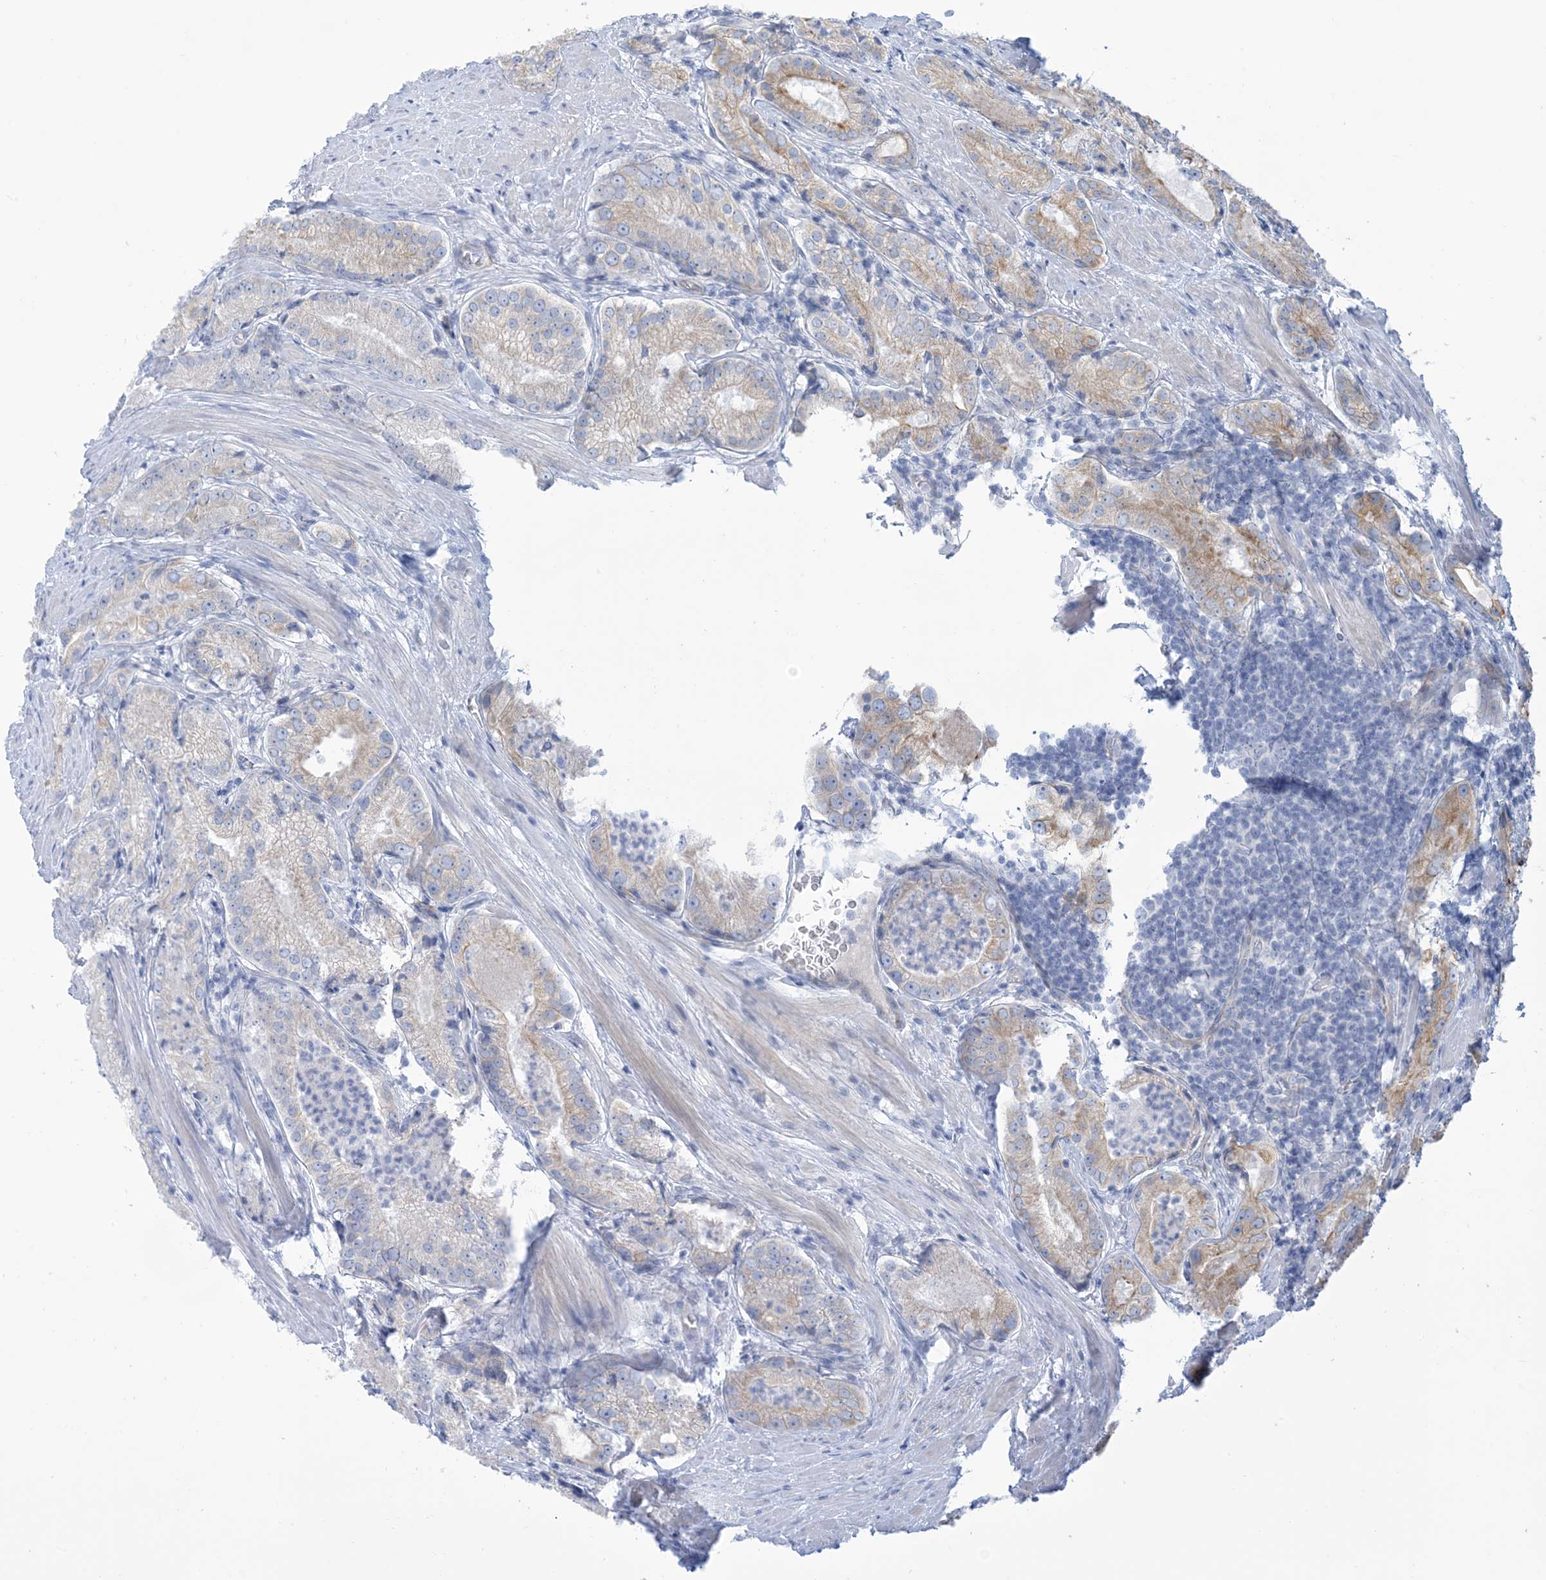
{"staining": {"intensity": "weak", "quantity": "<25%", "location": "cytoplasmic/membranous"}, "tissue": "prostate cancer", "cell_type": "Tumor cells", "image_type": "cancer", "snomed": [{"axis": "morphology", "description": "Adenocarcinoma, Low grade"}, {"axis": "topography", "description": "Prostate"}], "caption": "IHC micrograph of human prostate low-grade adenocarcinoma stained for a protein (brown), which displays no staining in tumor cells.", "gene": "ATP11C", "patient": {"sex": "male", "age": 54}}